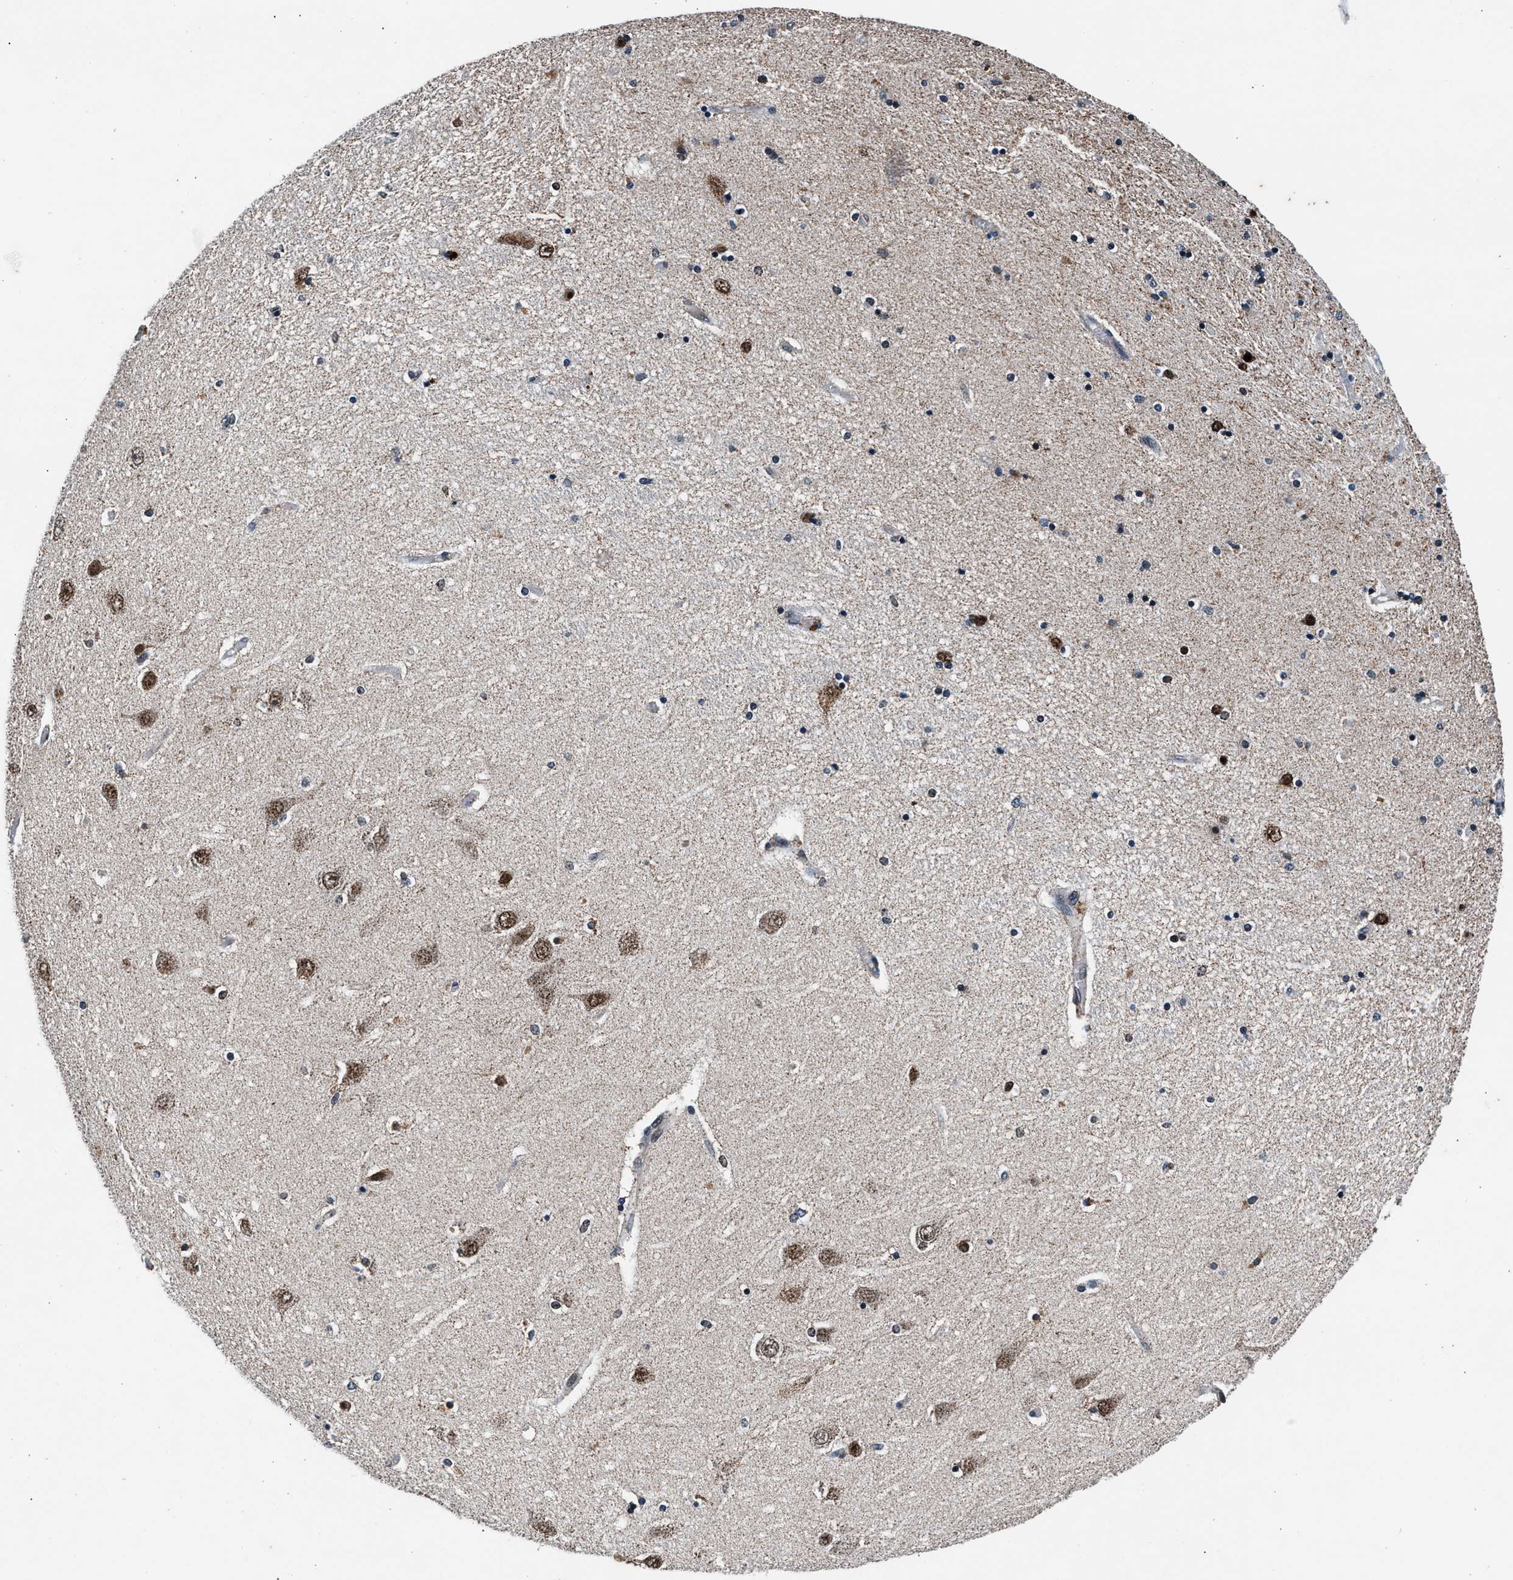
{"staining": {"intensity": "moderate", "quantity": "<25%", "location": "nuclear"}, "tissue": "hippocampus", "cell_type": "Glial cells", "image_type": "normal", "snomed": [{"axis": "morphology", "description": "Normal tissue, NOS"}, {"axis": "topography", "description": "Hippocampus"}], "caption": "Immunohistochemistry of normal hippocampus demonstrates low levels of moderate nuclear expression in approximately <25% of glial cells. The staining is performed using DAB (3,3'-diaminobenzidine) brown chromogen to label protein expression. The nuclei are counter-stained blue using hematoxylin.", "gene": "PRRC2B", "patient": {"sex": "female", "age": 54}}